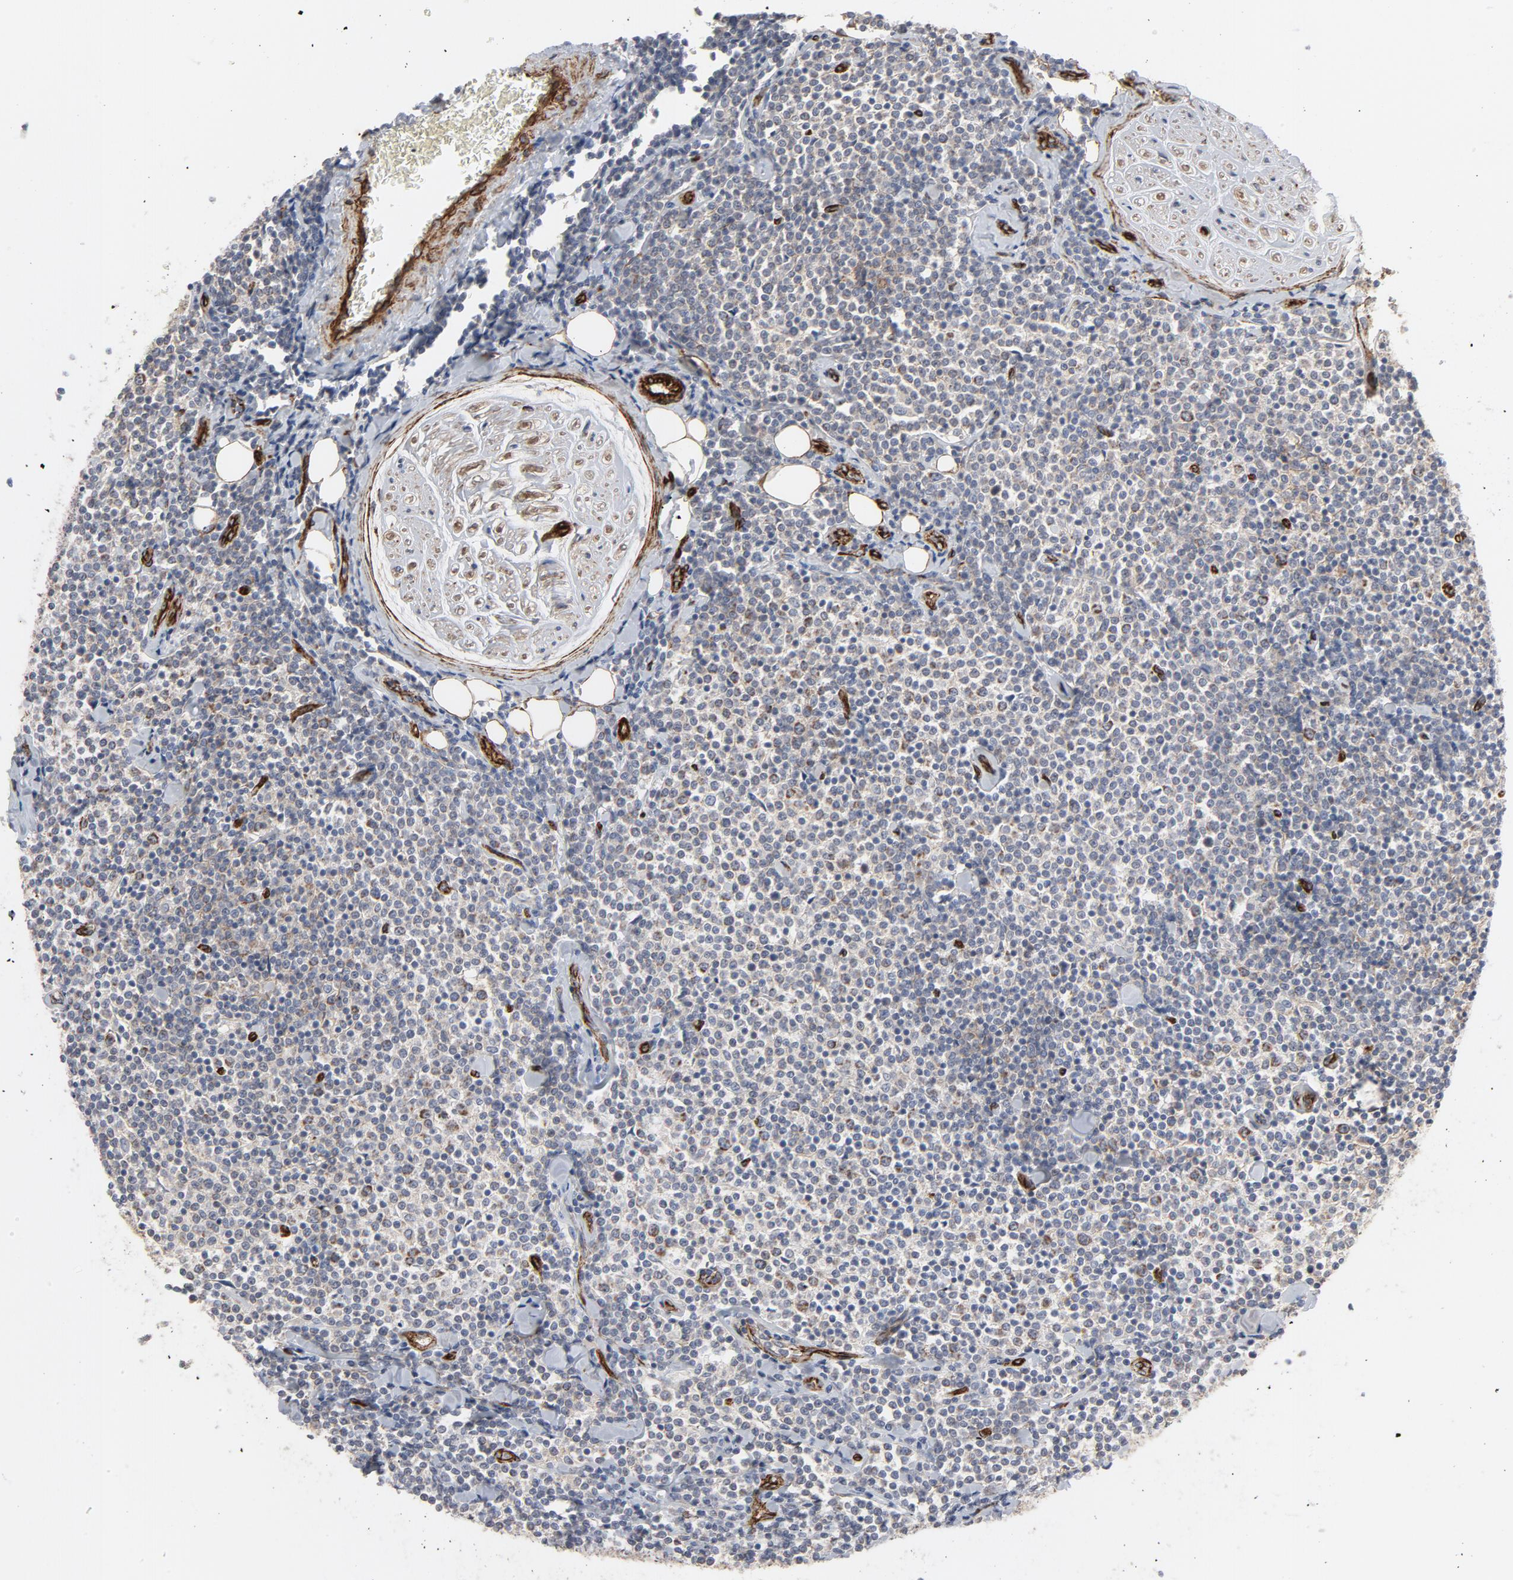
{"staining": {"intensity": "negative", "quantity": "none", "location": "none"}, "tissue": "lymphoma", "cell_type": "Tumor cells", "image_type": "cancer", "snomed": [{"axis": "morphology", "description": "Malignant lymphoma, non-Hodgkin's type, Low grade"}, {"axis": "topography", "description": "Soft tissue"}], "caption": "IHC histopathology image of malignant lymphoma, non-Hodgkin's type (low-grade) stained for a protein (brown), which exhibits no expression in tumor cells.", "gene": "GNG2", "patient": {"sex": "male", "age": 92}}